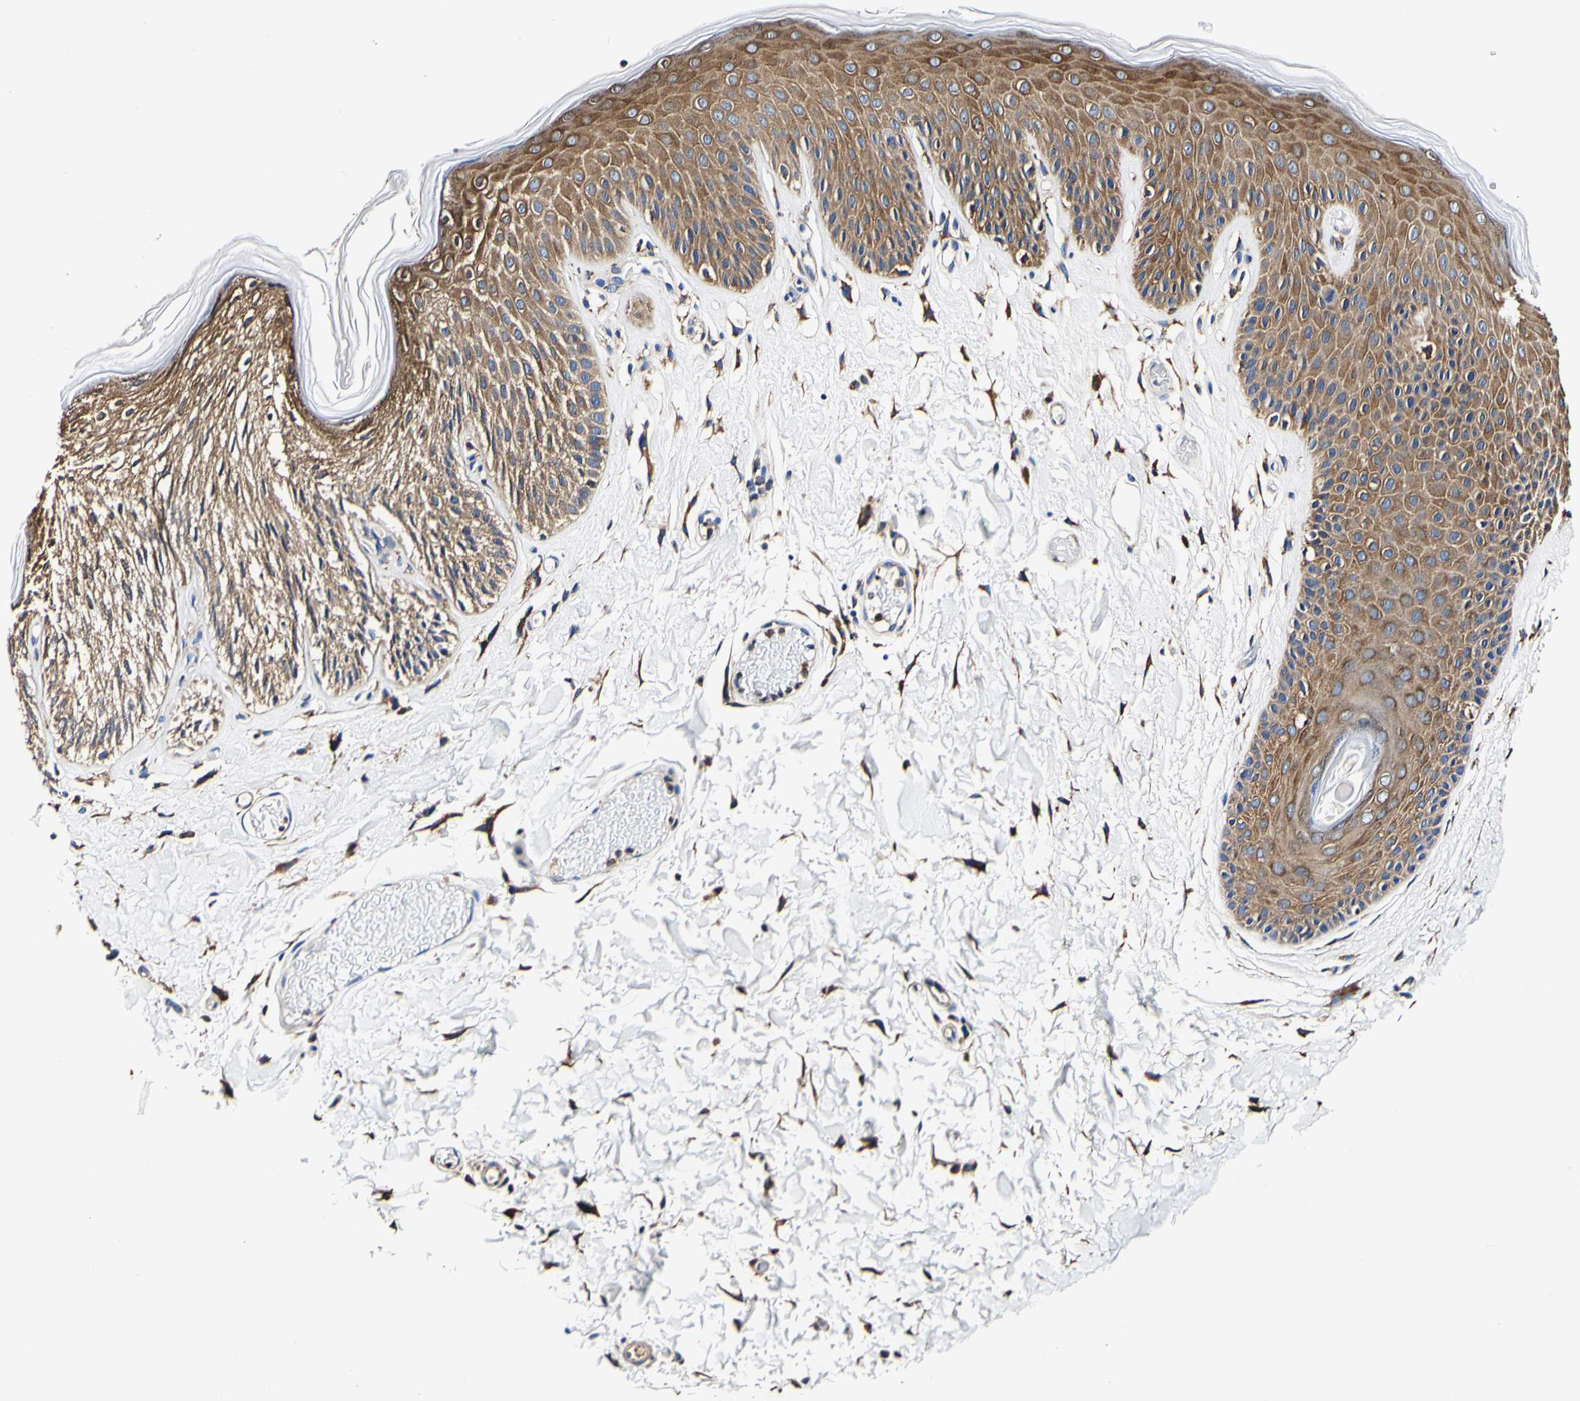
{"staining": {"intensity": "strong", "quantity": ">75%", "location": "cytoplasmic/membranous"}, "tissue": "skin", "cell_type": "Epidermal cells", "image_type": "normal", "snomed": [{"axis": "morphology", "description": "Normal tissue, NOS"}, {"axis": "topography", "description": "Vulva"}], "caption": "Skin was stained to show a protein in brown. There is high levels of strong cytoplasmic/membranous staining in about >75% of epidermal cells. The staining was performed using DAB (3,3'-diaminobenzidine), with brown indicating positive protein expression. Nuclei are stained blue with hematoxylin.", "gene": "P4HB", "patient": {"sex": "female", "age": 73}}